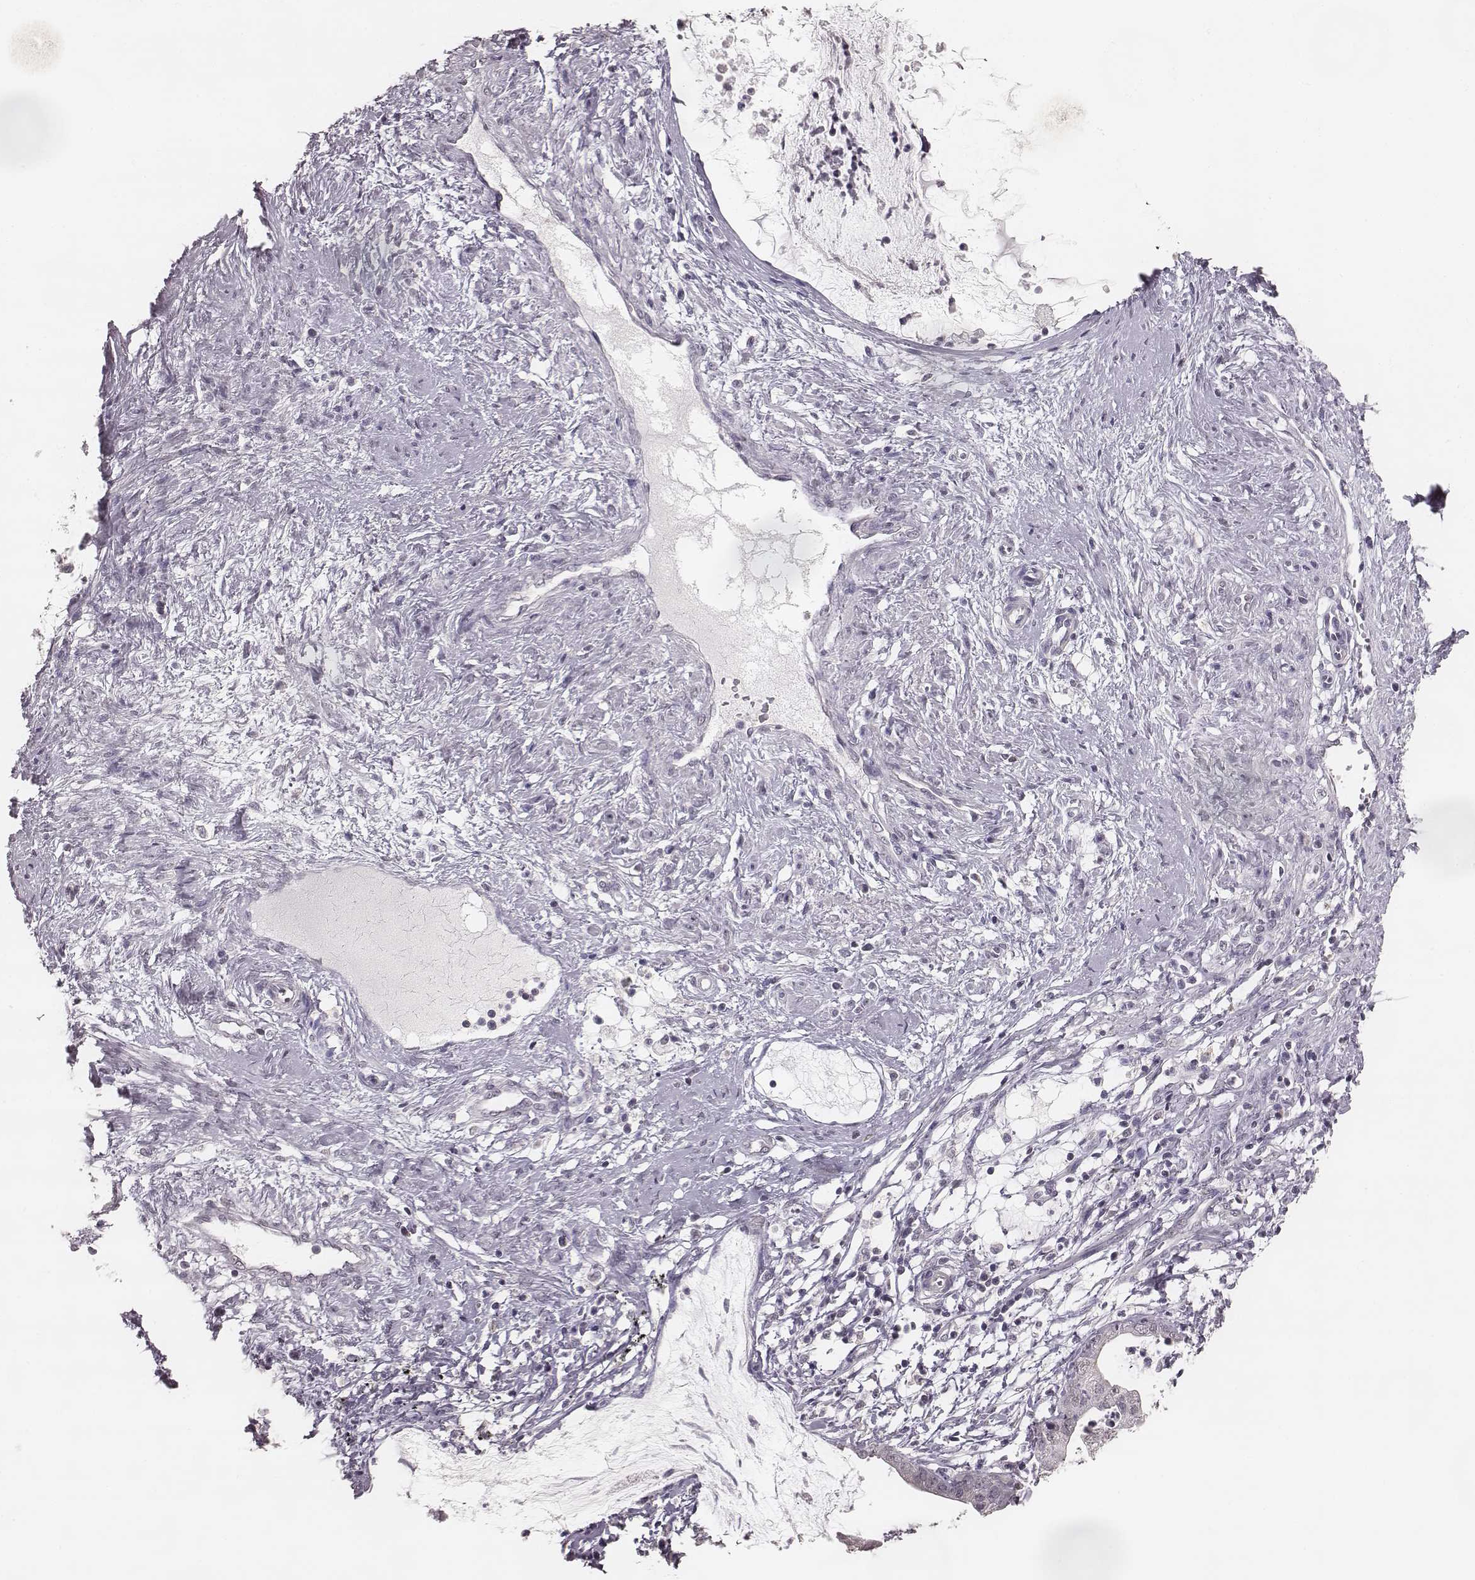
{"staining": {"intensity": "negative", "quantity": "none", "location": "none"}, "tissue": "cervical cancer", "cell_type": "Tumor cells", "image_type": "cancer", "snomed": [{"axis": "morphology", "description": "Normal tissue, NOS"}, {"axis": "morphology", "description": "Adenocarcinoma, NOS"}, {"axis": "topography", "description": "Cervix"}], "caption": "Immunohistochemistry (IHC) of human cervical cancer (adenocarcinoma) shows no positivity in tumor cells.", "gene": "LY6K", "patient": {"sex": "female", "age": 38}}